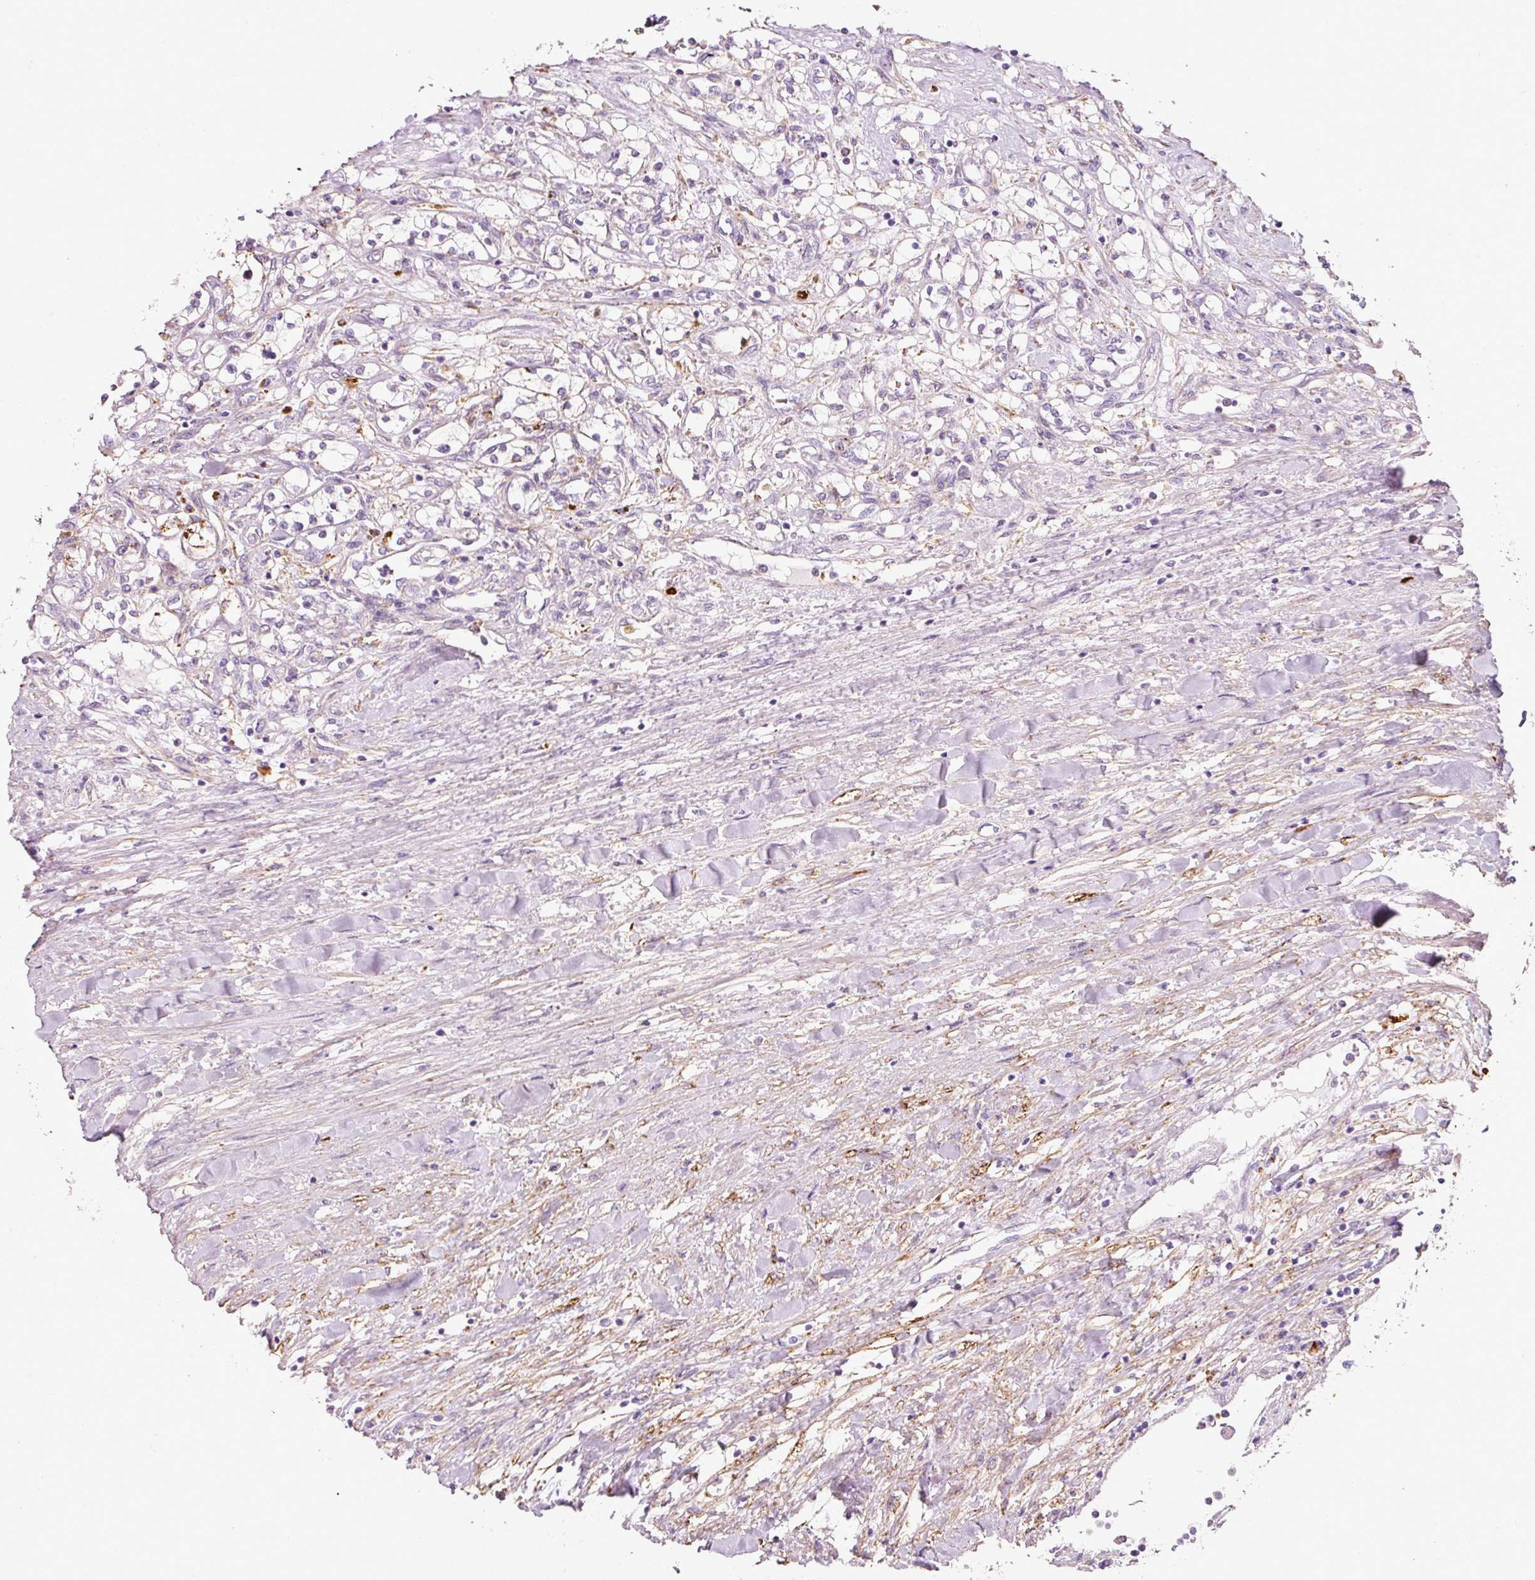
{"staining": {"intensity": "negative", "quantity": "none", "location": "none"}, "tissue": "renal cancer", "cell_type": "Tumor cells", "image_type": "cancer", "snomed": [{"axis": "morphology", "description": "Adenocarcinoma, NOS"}, {"axis": "topography", "description": "Kidney"}], "caption": "Immunohistochemistry (IHC) photomicrograph of human adenocarcinoma (renal) stained for a protein (brown), which demonstrates no positivity in tumor cells.", "gene": "TMC8", "patient": {"sex": "male", "age": 68}}